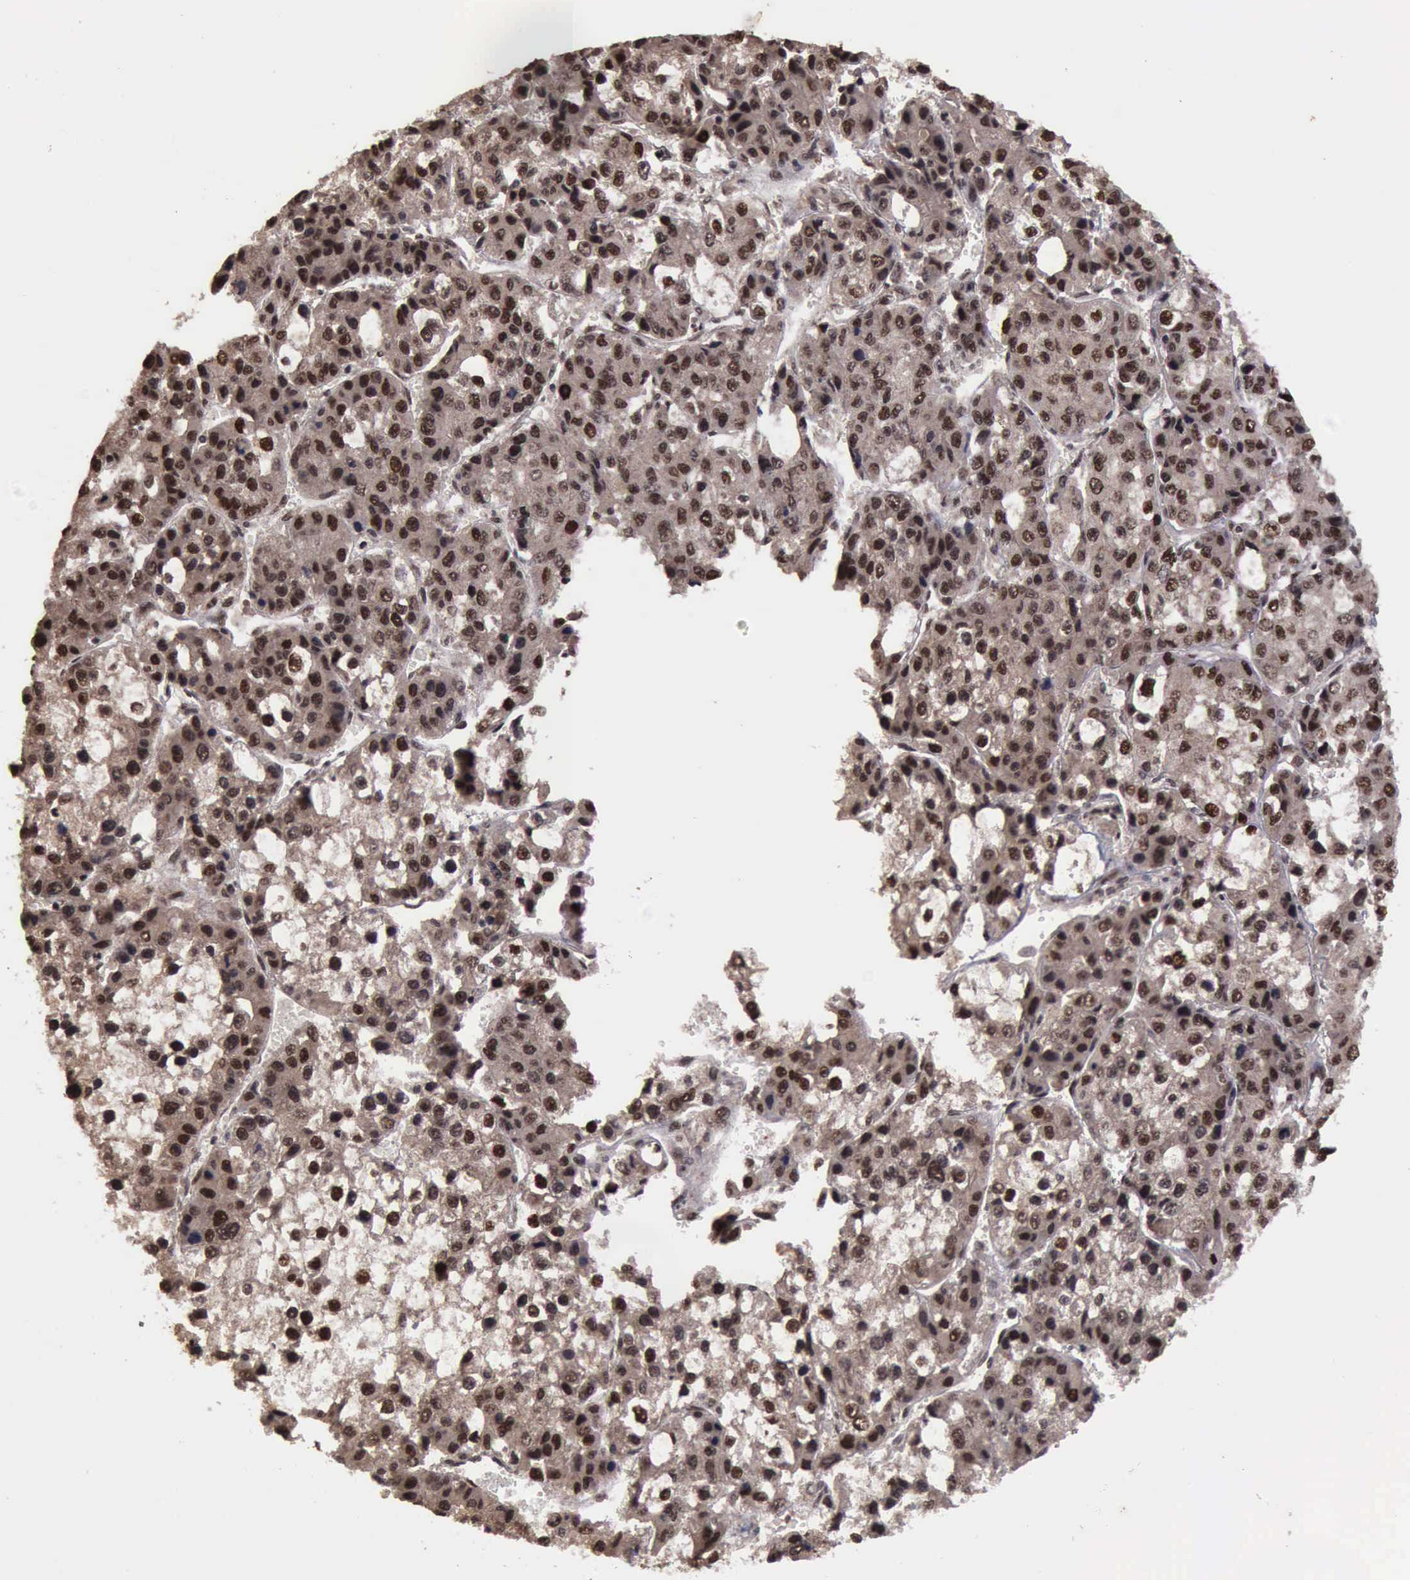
{"staining": {"intensity": "strong", "quantity": ">75%", "location": "cytoplasmic/membranous,nuclear"}, "tissue": "liver cancer", "cell_type": "Tumor cells", "image_type": "cancer", "snomed": [{"axis": "morphology", "description": "Carcinoma, Hepatocellular, NOS"}, {"axis": "topography", "description": "Liver"}], "caption": "Immunohistochemical staining of human liver cancer displays high levels of strong cytoplasmic/membranous and nuclear expression in about >75% of tumor cells. (DAB (3,3'-diaminobenzidine) = brown stain, brightfield microscopy at high magnification).", "gene": "TRMT2A", "patient": {"sex": "female", "age": 66}}